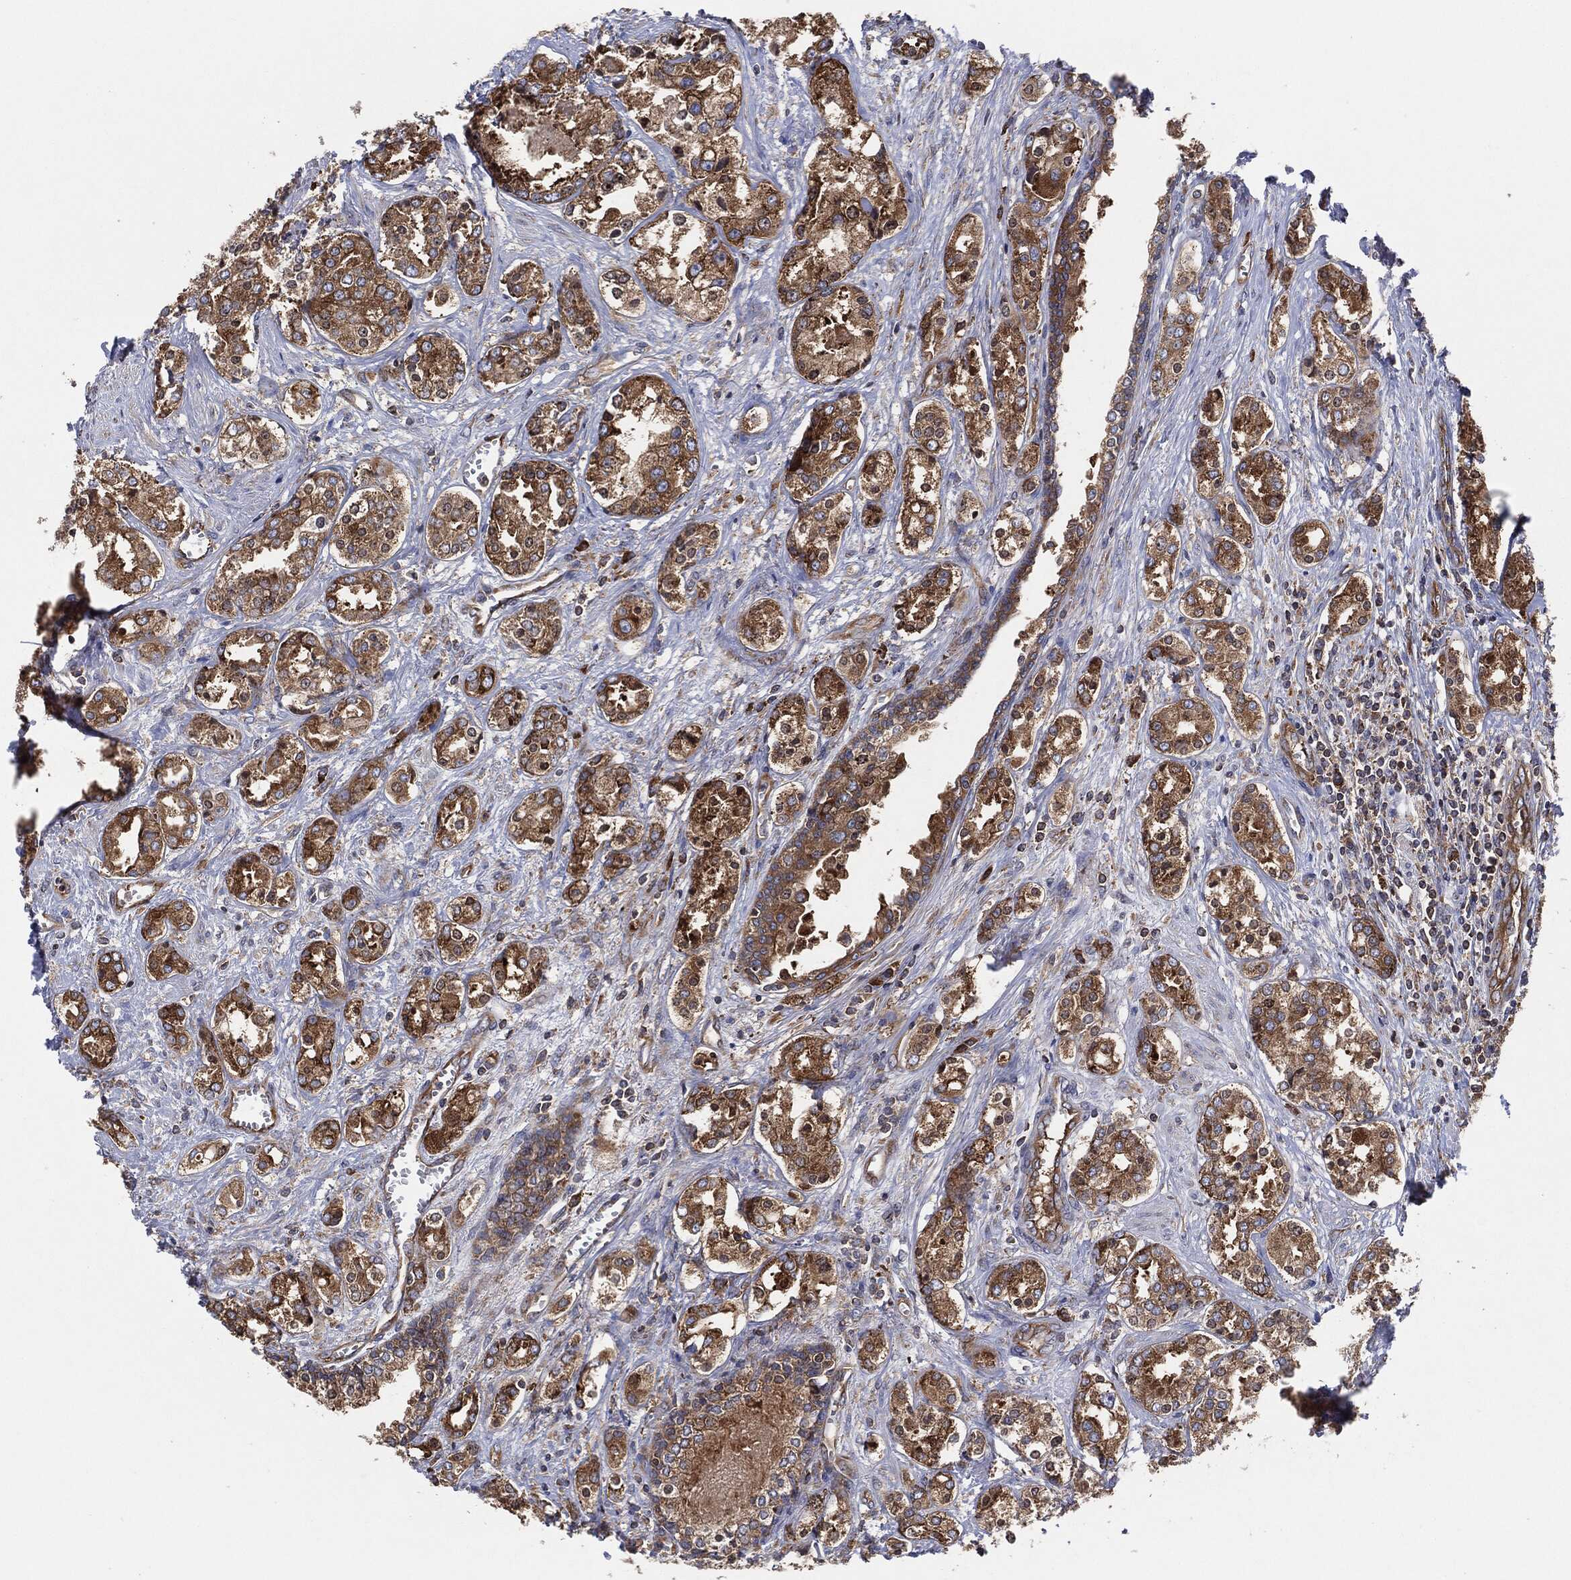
{"staining": {"intensity": "moderate", "quantity": ">75%", "location": "cytoplasmic/membranous"}, "tissue": "prostate cancer", "cell_type": "Tumor cells", "image_type": "cancer", "snomed": [{"axis": "morphology", "description": "Adenocarcinoma, NOS"}, {"axis": "topography", "description": "Prostate and seminal vesicle, NOS"}, {"axis": "topography", "description": "Prostate"}], "caption": "IHC photomicrograph of neoplastic tissue: human prostate cancer (adenocarcinoma) stained using IHC demonstrates medium levels of moderate protein expression localized specifically in the cytoplasmic/membranous of tumor cells, appearing as a cytoplasmic/membranous brown color.", "gene": "EIF2S2", "patient": {"sex": "male", "age": 62}}